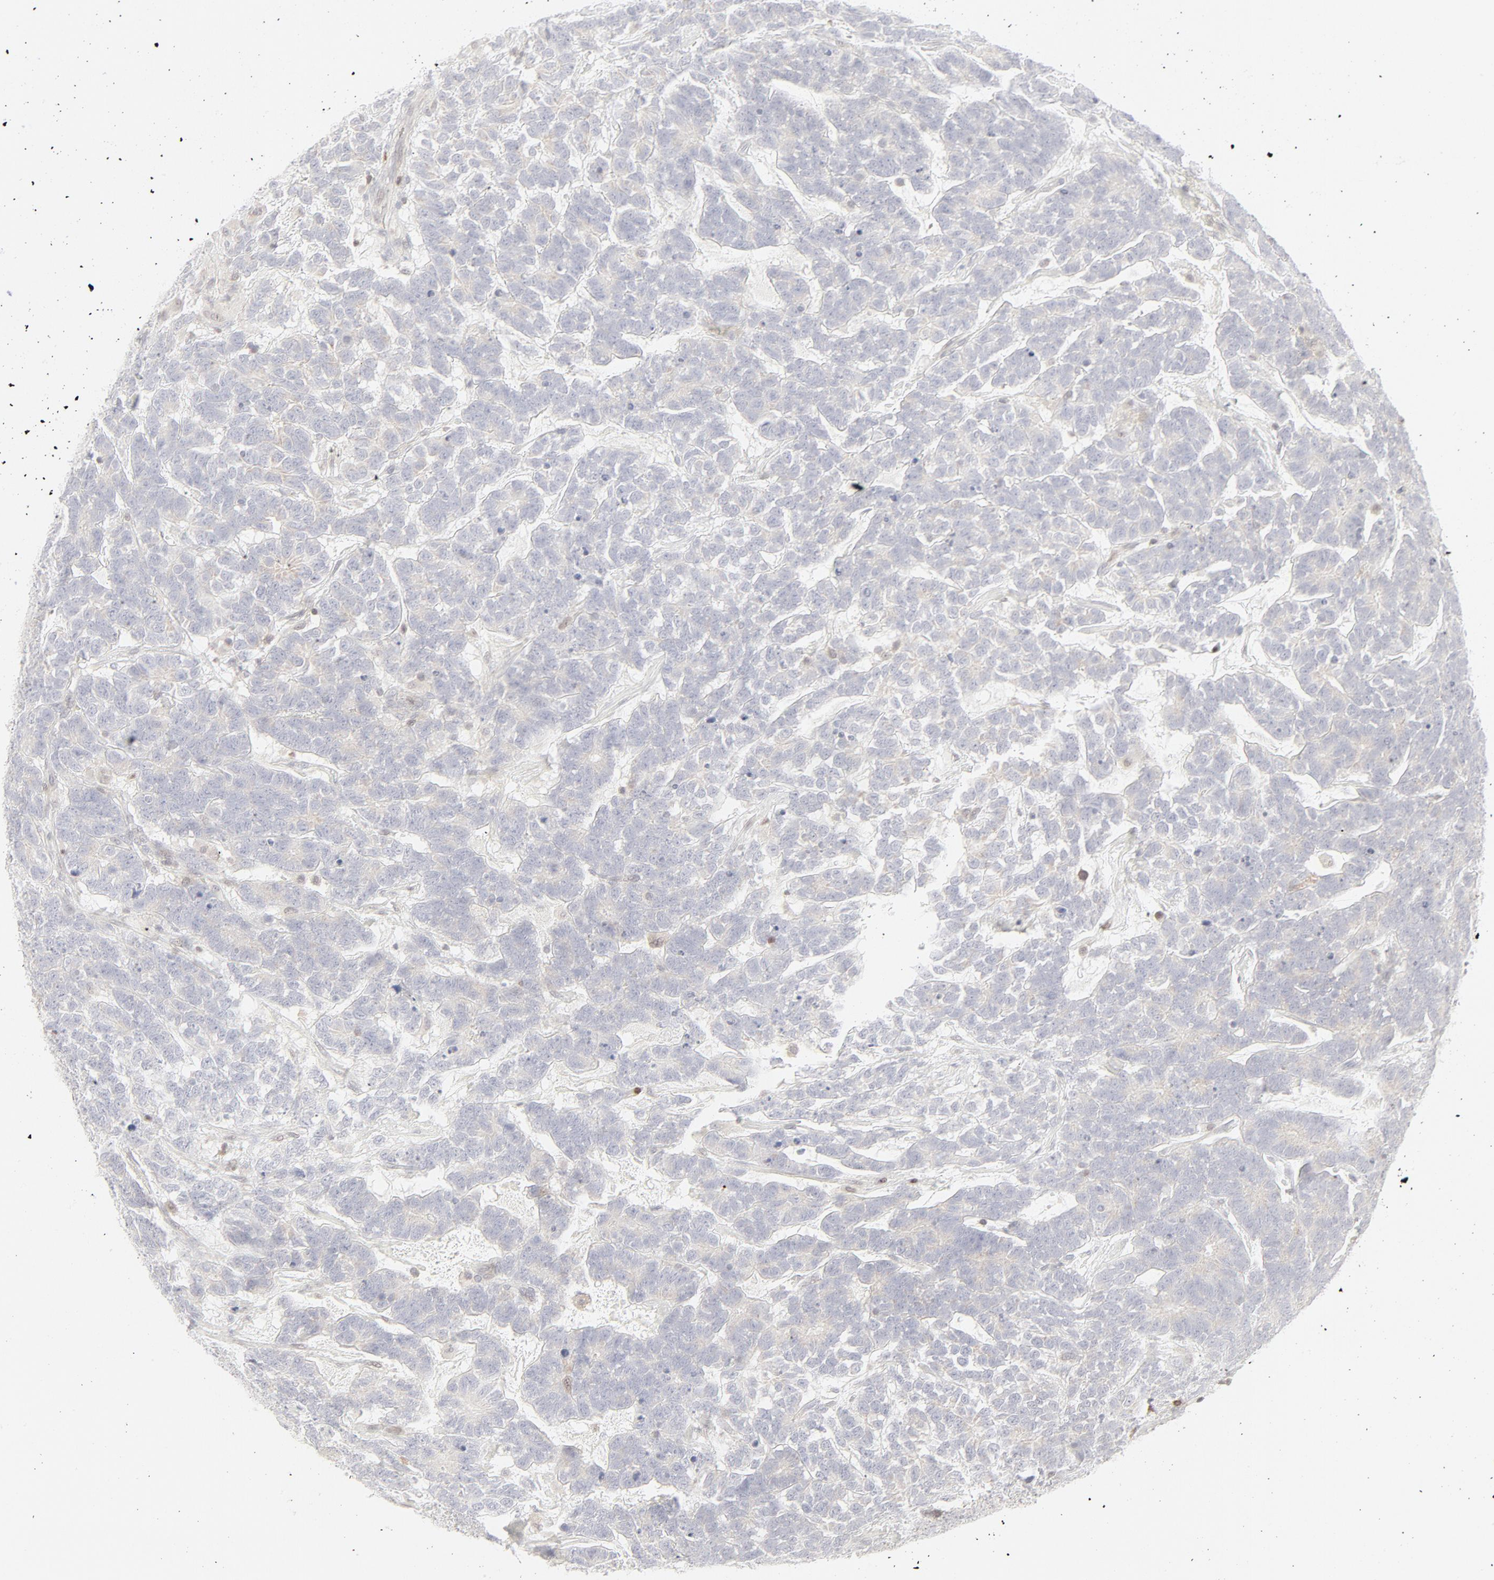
{"staining": {"intensity": "negative", "quantity": "none", "location": "none"}, "tissue": "testis cancer", "cell_type": "Tumor cells", "image_type": "cancer", "snomed": [{"axis": "morphology", "description": "Carcinoma, Embryonal, NOS"}, {"axis": "topography", "description": "Testis"}], "caption": "There is no significant expression in tumor cells of testis cancer.", "gene": "PRKCB", "patient": {"sex": "male", "age": 26}}